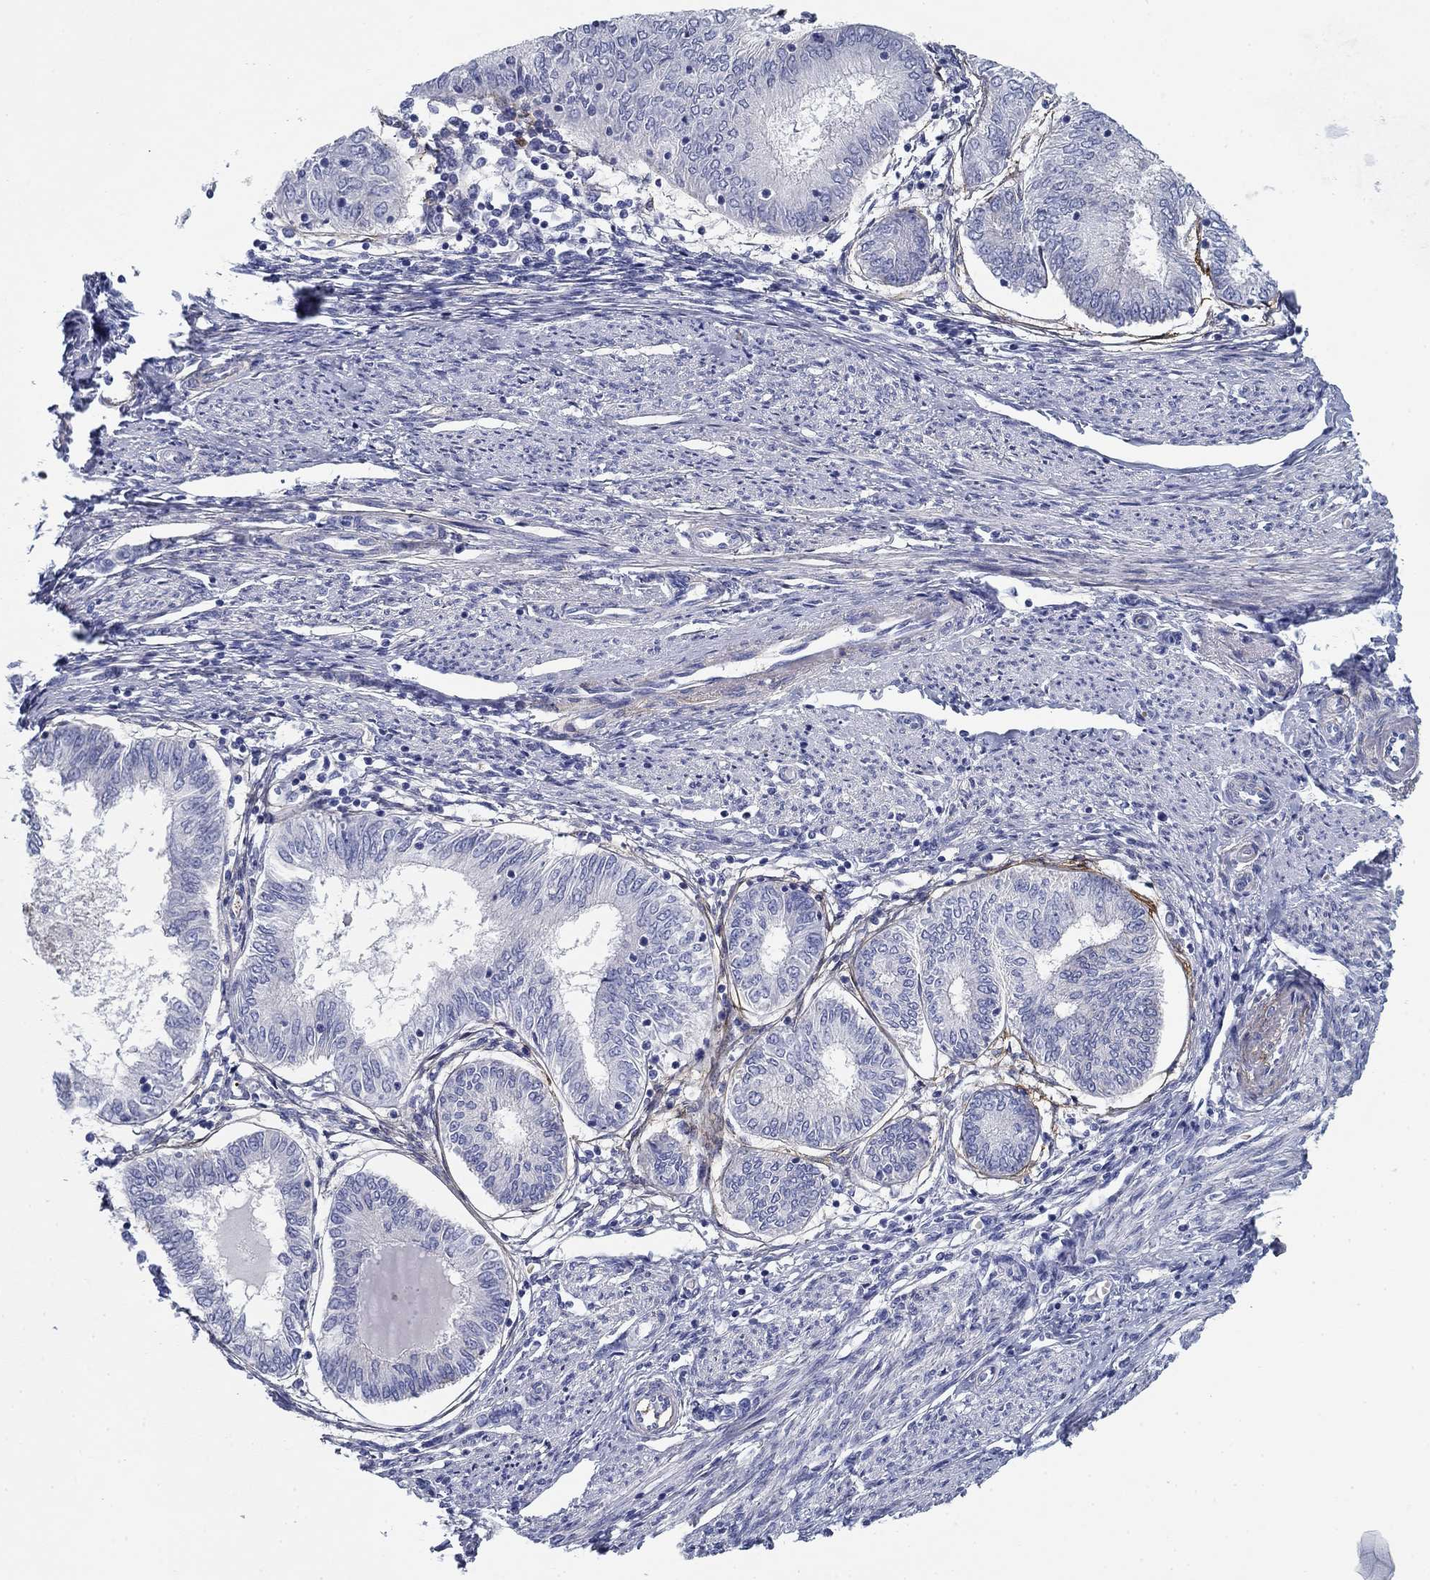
{"staining": {"intensity": "negative", "quantity": "none", "location": "none"}, "tissue": "endometrial cancer", "cell_type": "Tumor cells", "image_type": "cancer", "snomed": [{"axis": "morphology", "description": "Adenocarcinoma, NOS"}, {"axis": "topography", "description": "Endometrium"}], "caption": "High magnification brightfield microscopy of endometrial adenocarcinoma stained with DAB (brown) and counterstained with hematoxylin (blue): tumor cells show no significant positivity. (DAB (3,3'-diaminobenzidine) immunohistochemistry, high magnification).", "gene": "GPC1", "patient": {"sex": "female", "age": 68}}